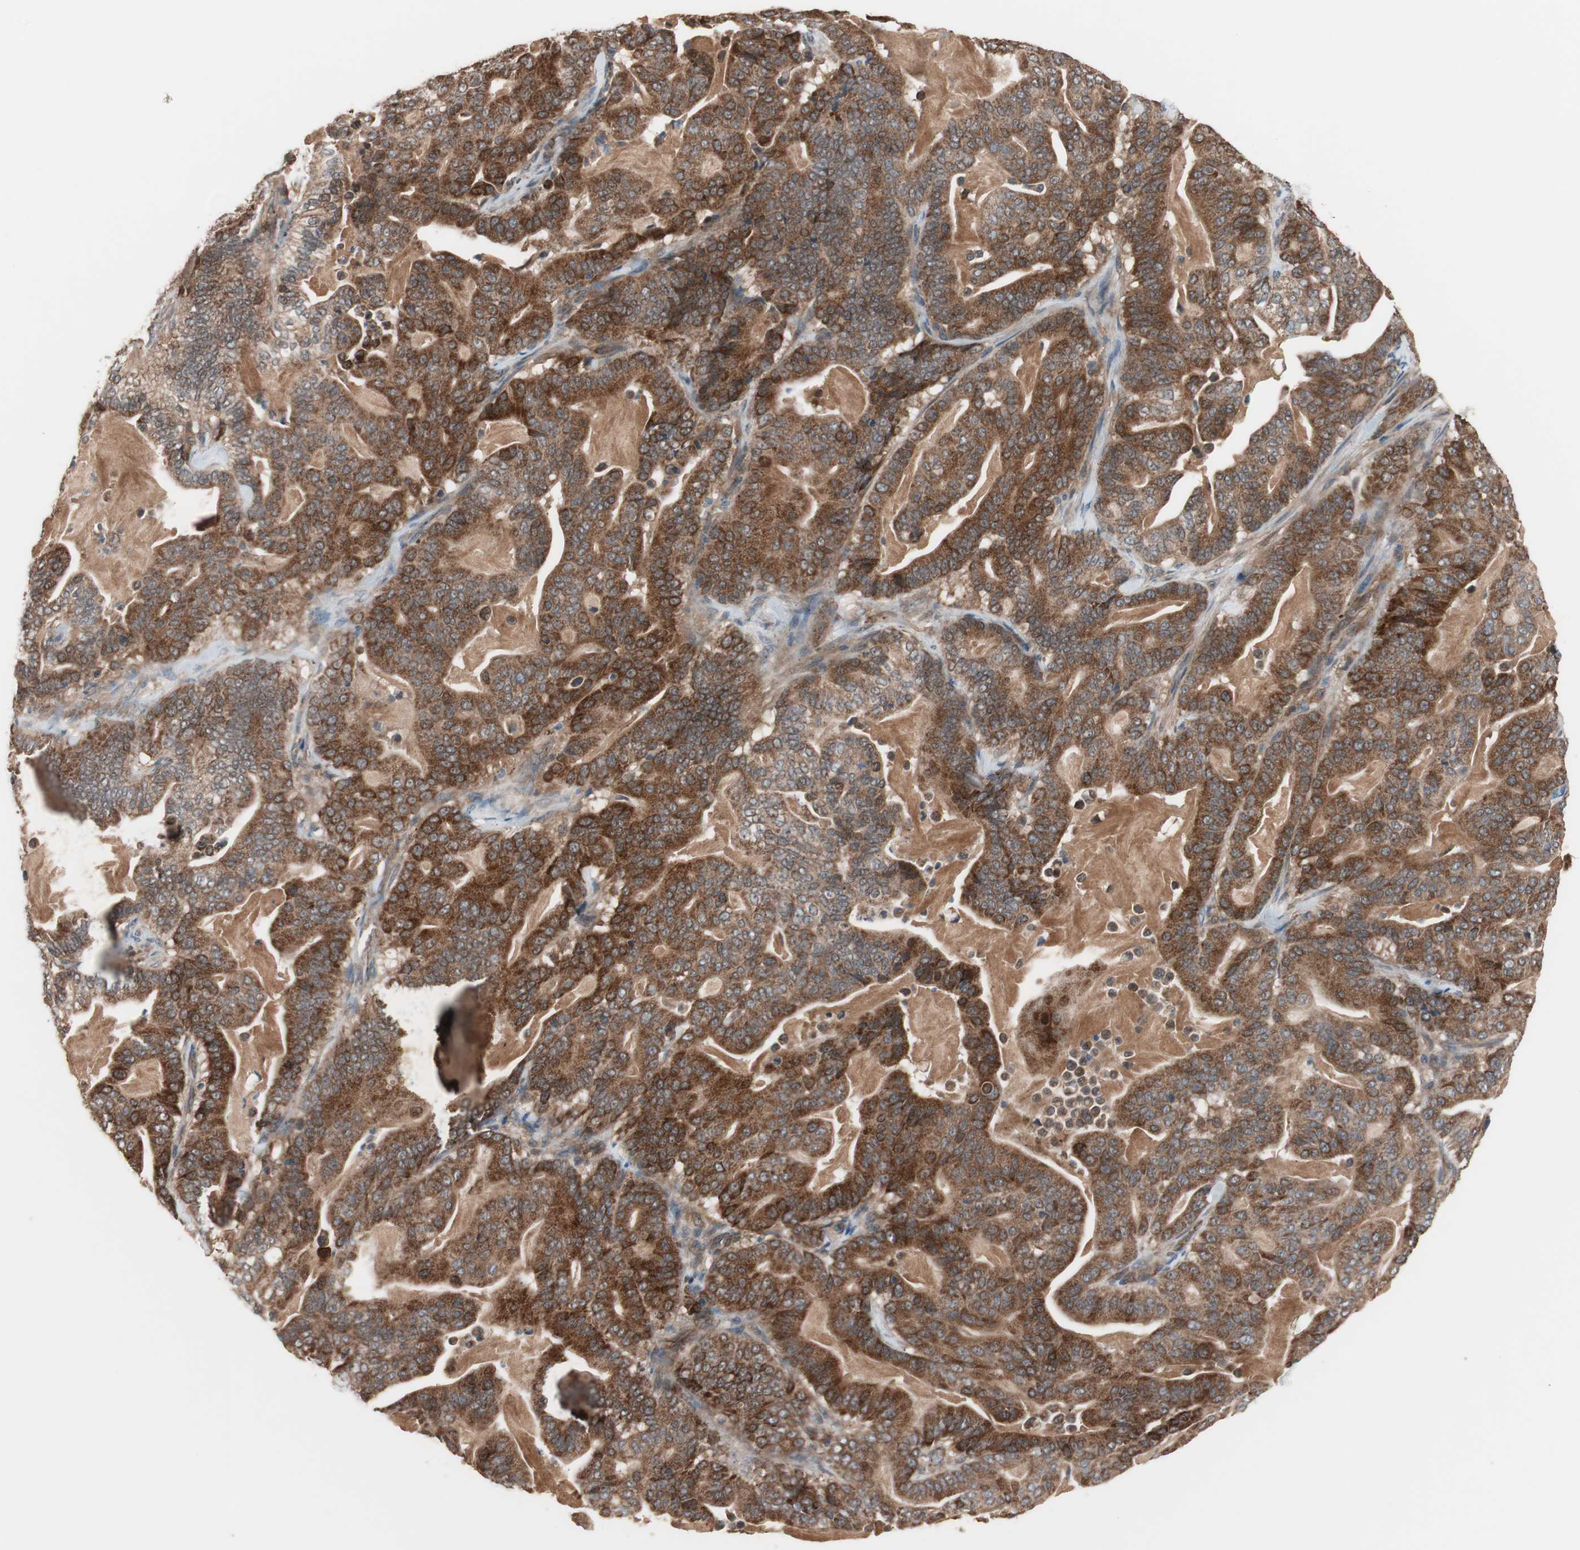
{"staining": {"intensity": "strong", "quantity": ">75%", "location": "cytoplasmic/membranous"}, "tissue": "pancreatic cancer", "cell_type": "Tumor cells", "image_type": "cancer", "snomed": [{"axis": "morphology", "description": "Adenocarcinoma, NOS"}, {"axis": "topography", "description": "Pancreas"}], "caption": "IHC staining of pancreatic cancer (adenocarcinoma), which demonstrates high levels of strong cytoplasmic/membranous positivity in about >75% of tumor cells indicating strong cytoplasmic/membranous protein staining. The staining was performed using DAB (brown) for protein detection and nuclei were counterstained in hematoxylin (blue).", "gene": "HMBS", "patient": {"sex": "male", "age": 63}}